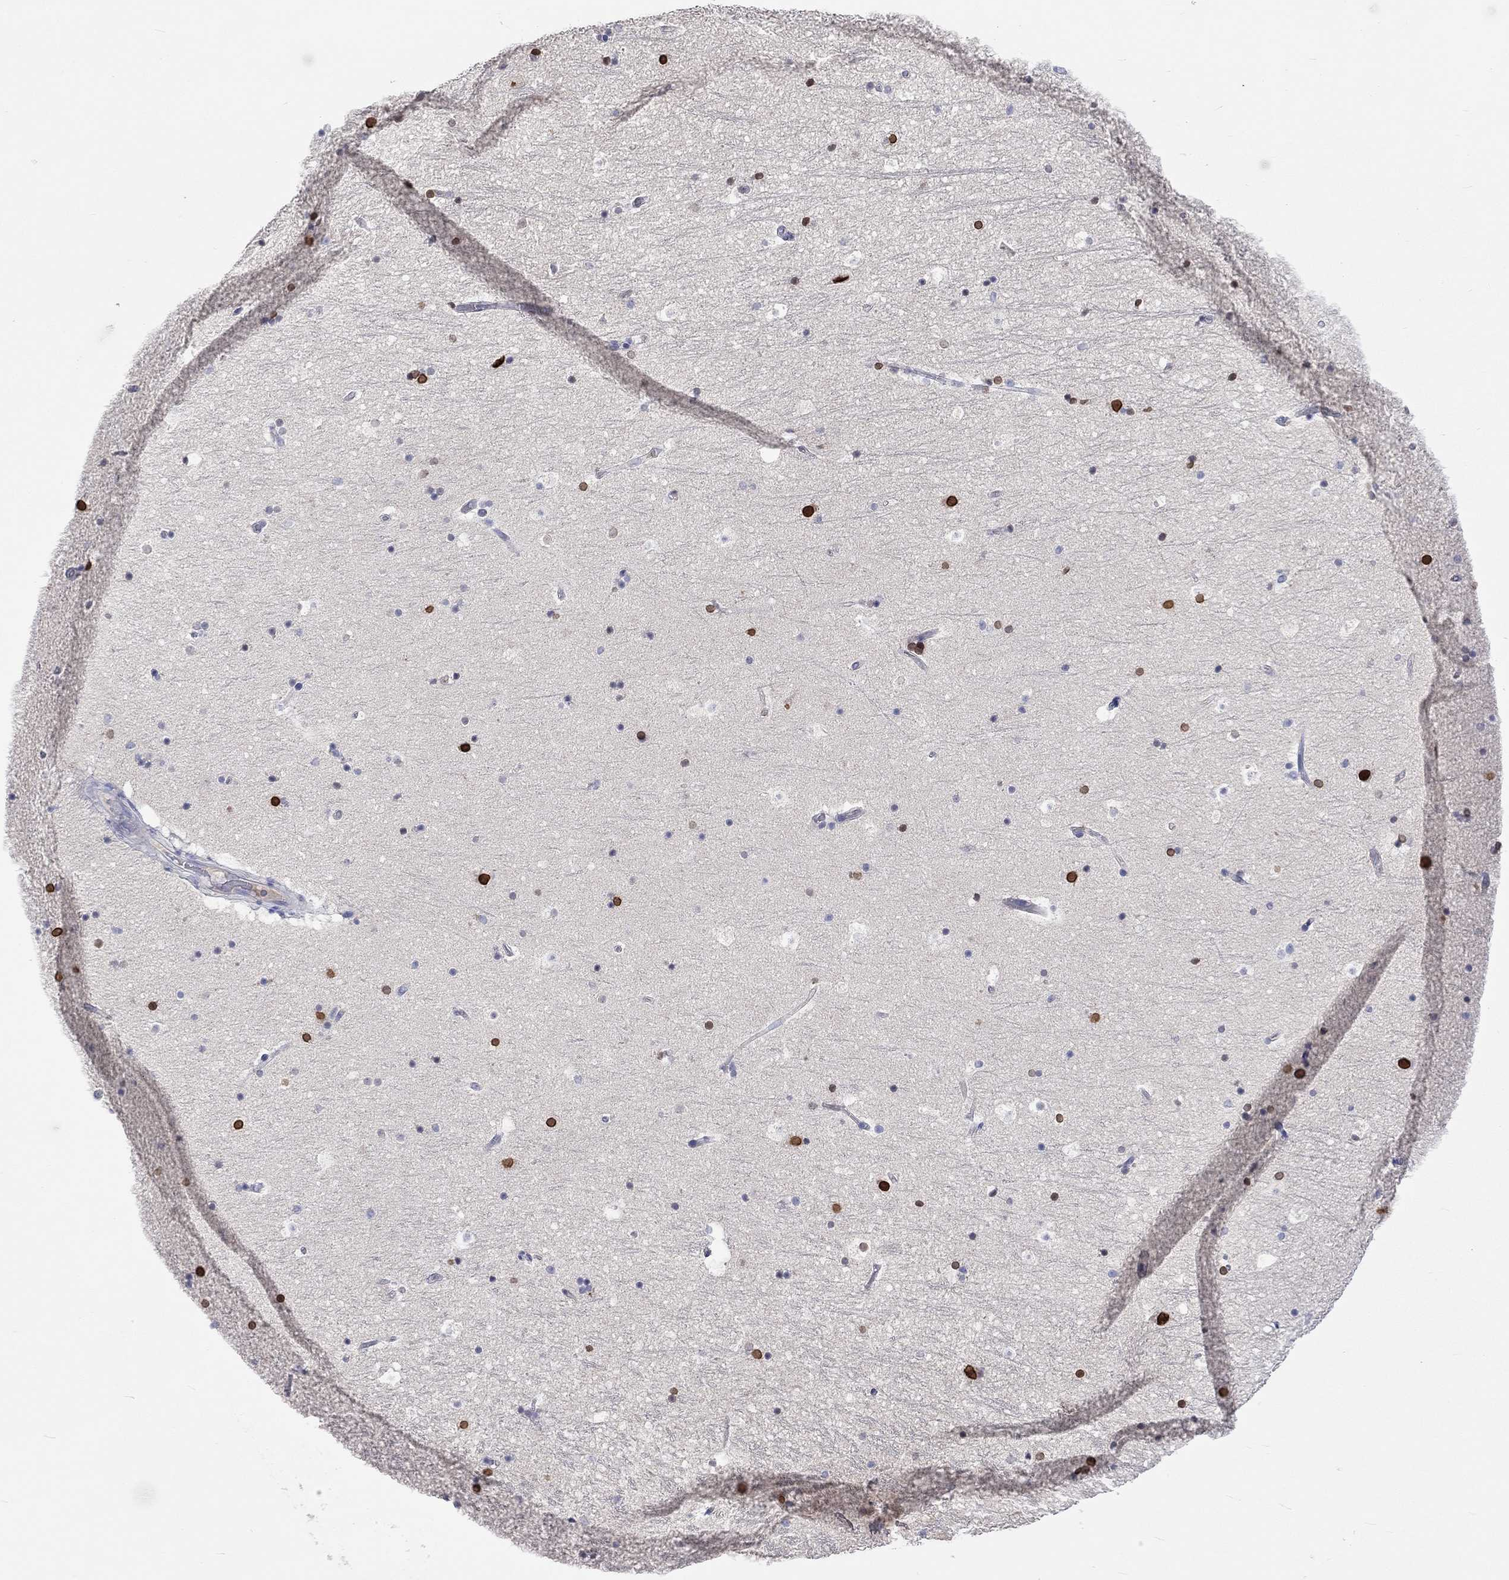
{"staining": {"intensity": "strong", "quantity": "<25%", "location": "cytoplasmic/membranous,nuclear"}, "tissue": "hippocampus", "cell_type": "Glial cells", "image_type": "normal", "snomed": [{"axis": "morphology", "description": "Normal tissue, NOS"}, {"axis": "topography", "description": "Hippocampus"}], "caption": "Protein staining by IHC reveals strong cytoplasmic/membranous,nuclear positivity in approximately <25% of glial cells in unremarkable hippocampus.", "gene": "LRFN4", "patient": {"sex": "male", "age": 51}}